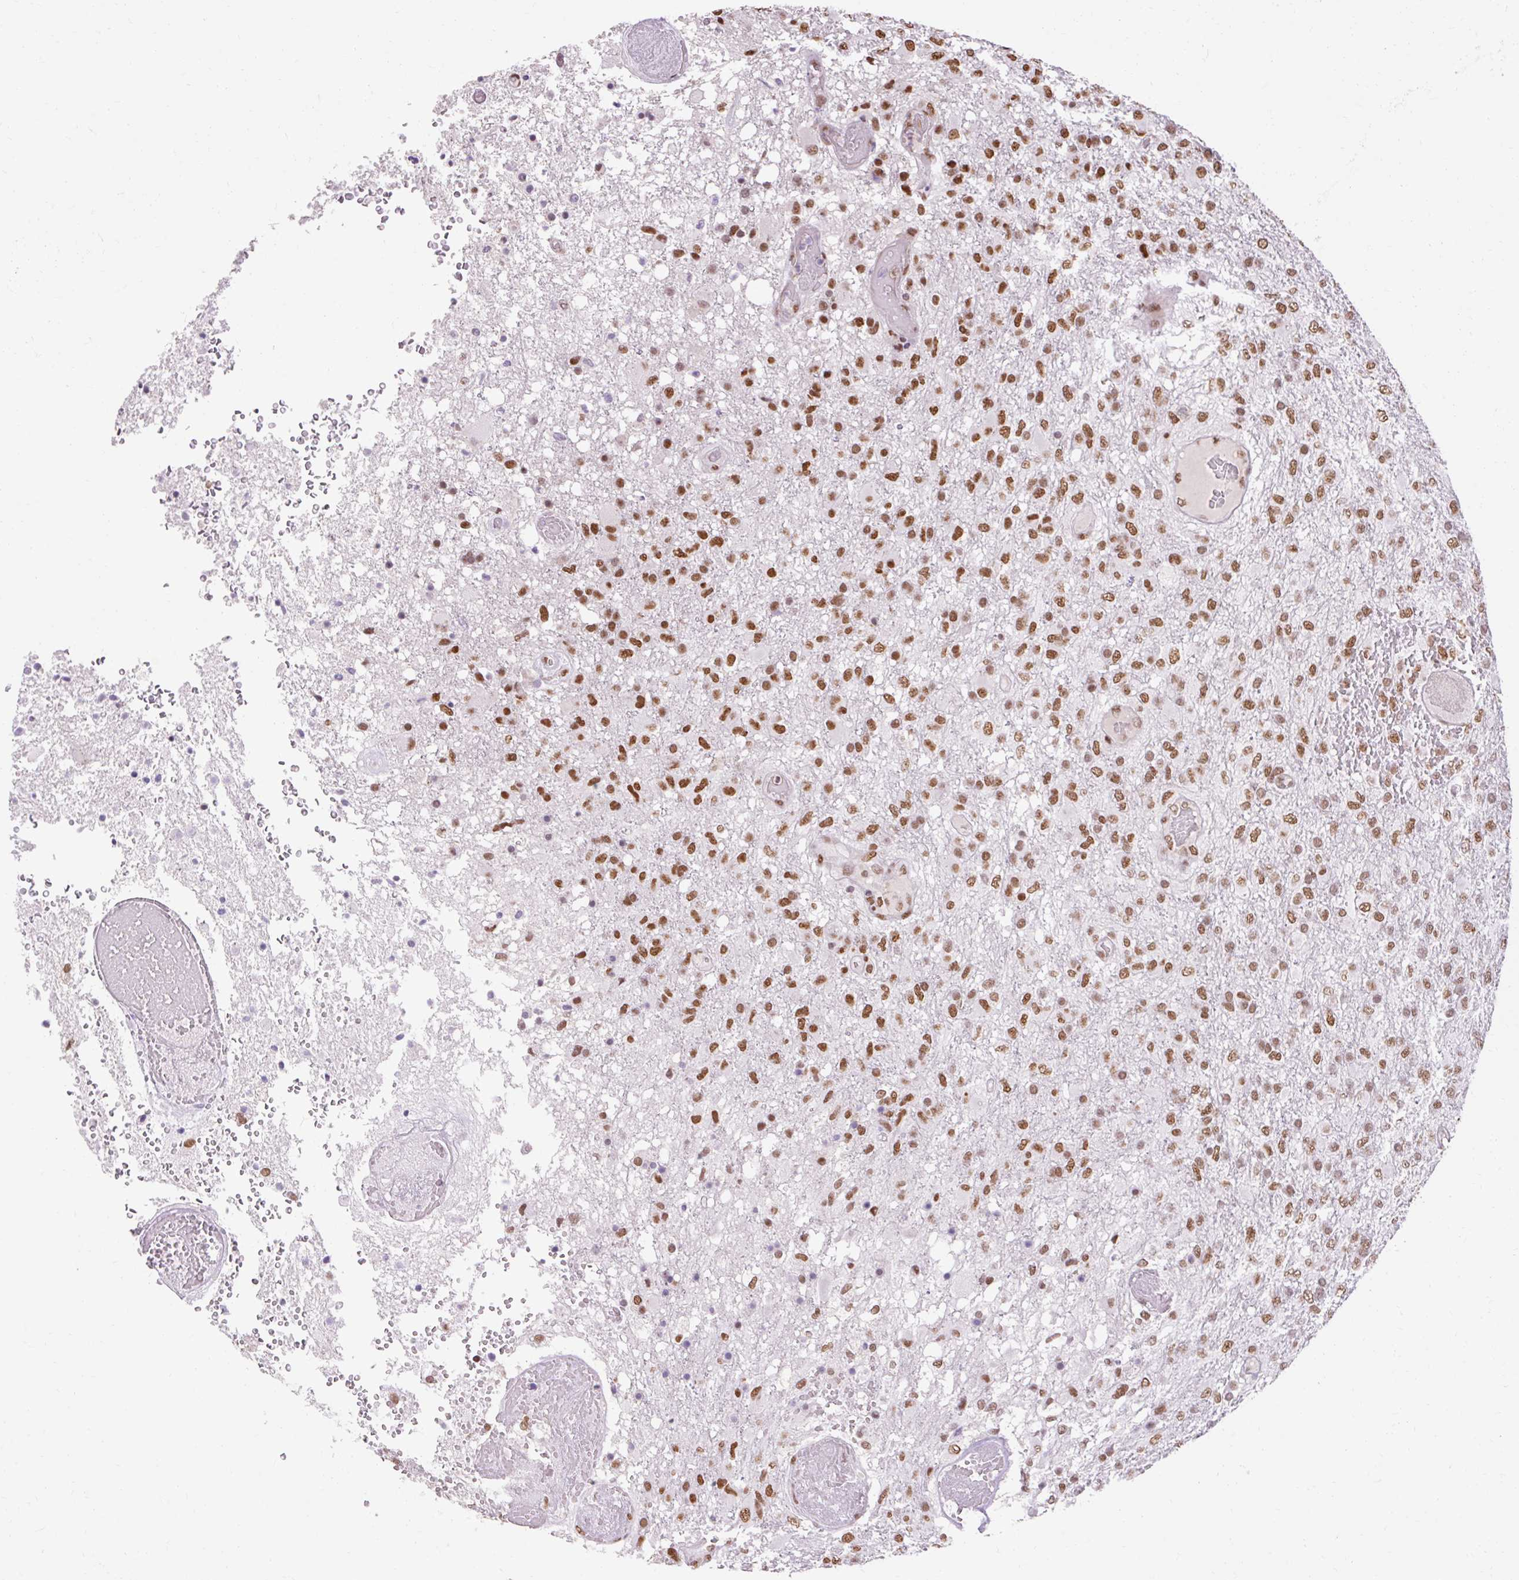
{"staining": {"intensity": "moderate", "quantity": ">75%", "location": "nuclear"}, "tissue": "glioma", "cell_type": "Tumor cells", "image_type": "cancer", "snomed": [{"axis": "morphology", "description": "Glioma, malignant, High grade"}, {"axis": "topography", "description": "Brain"}], "caption": "High-grade glioma (malignant) stained for a protein (brown) shows moderate nuclear positive expression in approximately >75% of tumor cells.", "gene": "NPIPB12", "patient": {"sex": "female", "age": 74}}